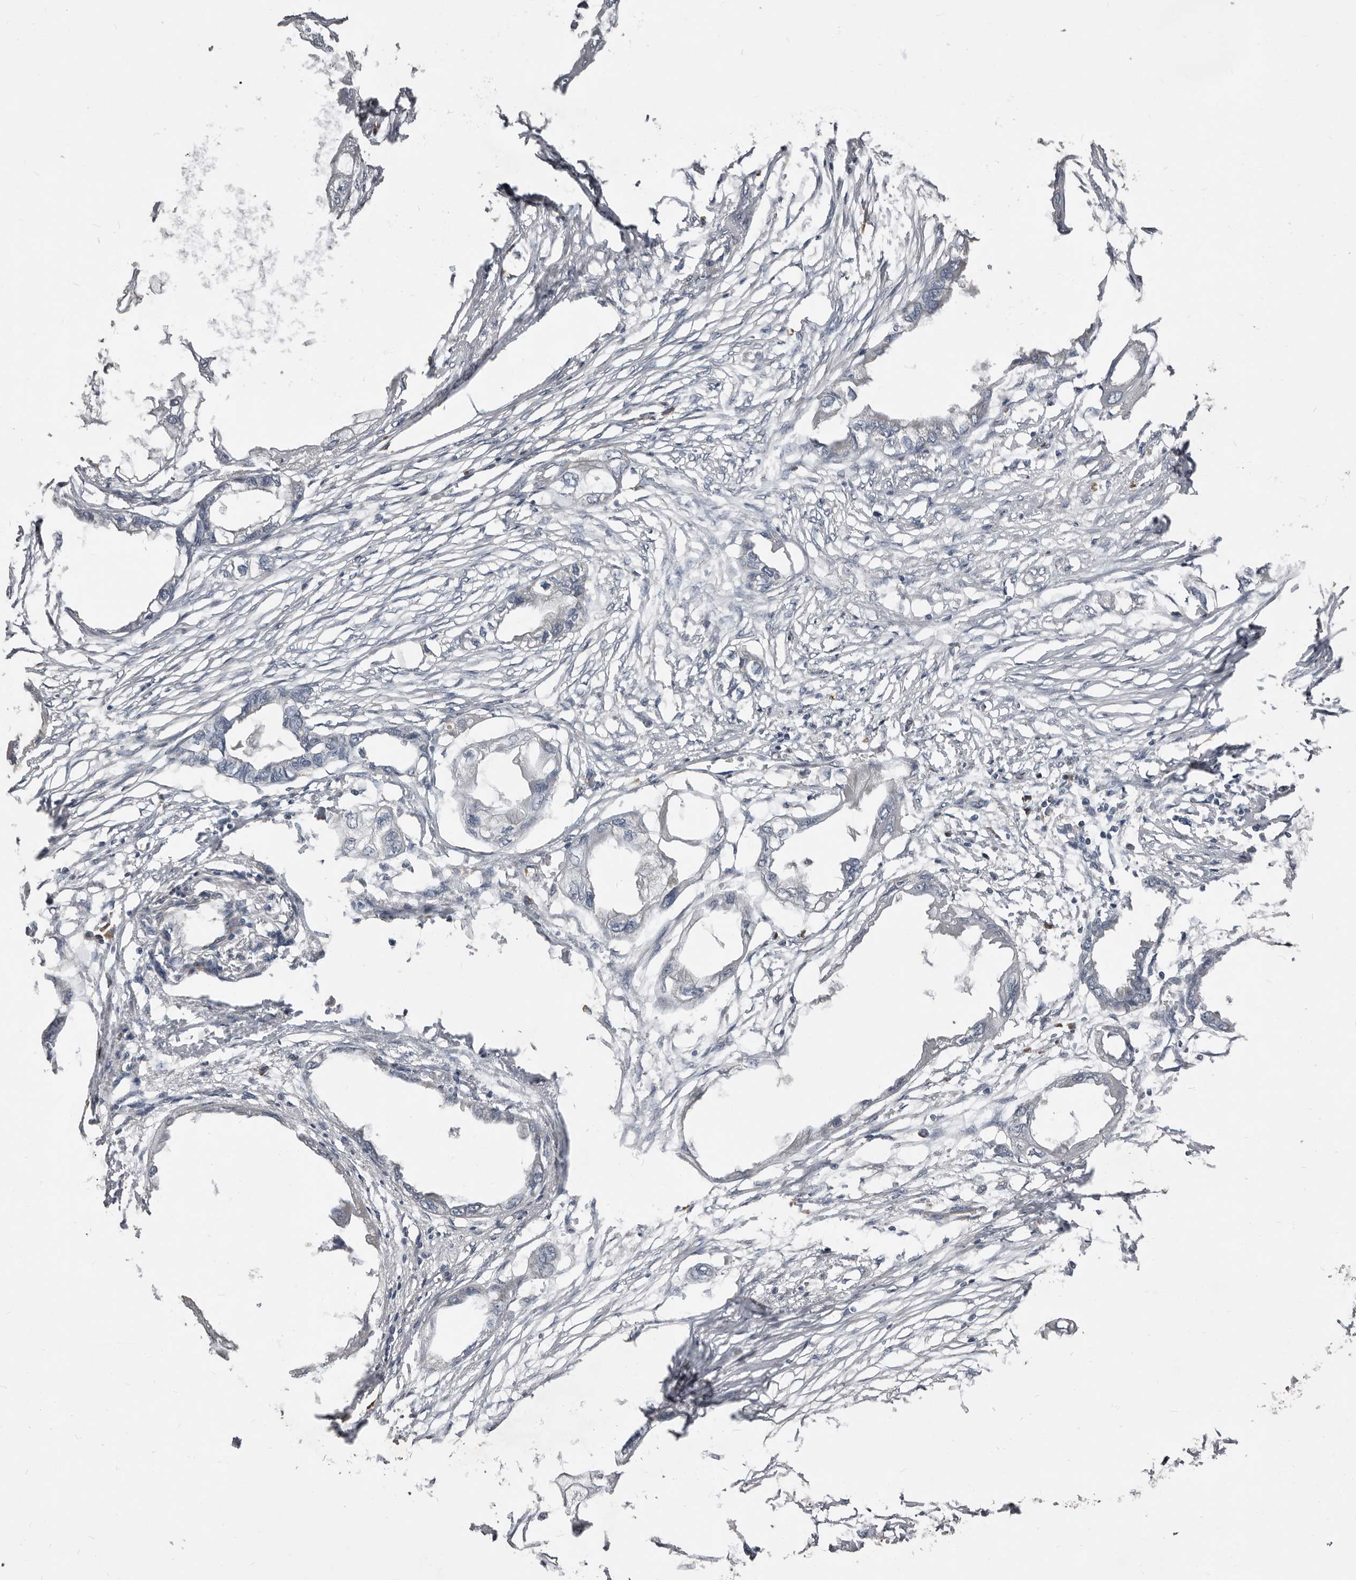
{"staining": {"intensity": "negative", "quantity": "none", "location": "none"}, "tissue": "endometrial cancer", "cell_type": "Tumor cells", "image_type": "cancer", "snomed": [{"axis": "morphology", "description": "Adenocarcinoma, NOS"}, {"axis": "morphology", "description": "Adenocarcinoma, metastatic, NOS"}, {"axis": "topography", "description": "Adipose tissue"}, {"axis": "topography", "description": "Endometrium"}], "caption": "This micrograph is of endometrial adenocarcinoma stained with immunohistochemistry (IHC) to label a protein in brown with the nuclei are counter-stained blue. There is no positivity in tumor cells.", "gene": "AKNAD1", "patient": {"sex": "female", "age": 67}}